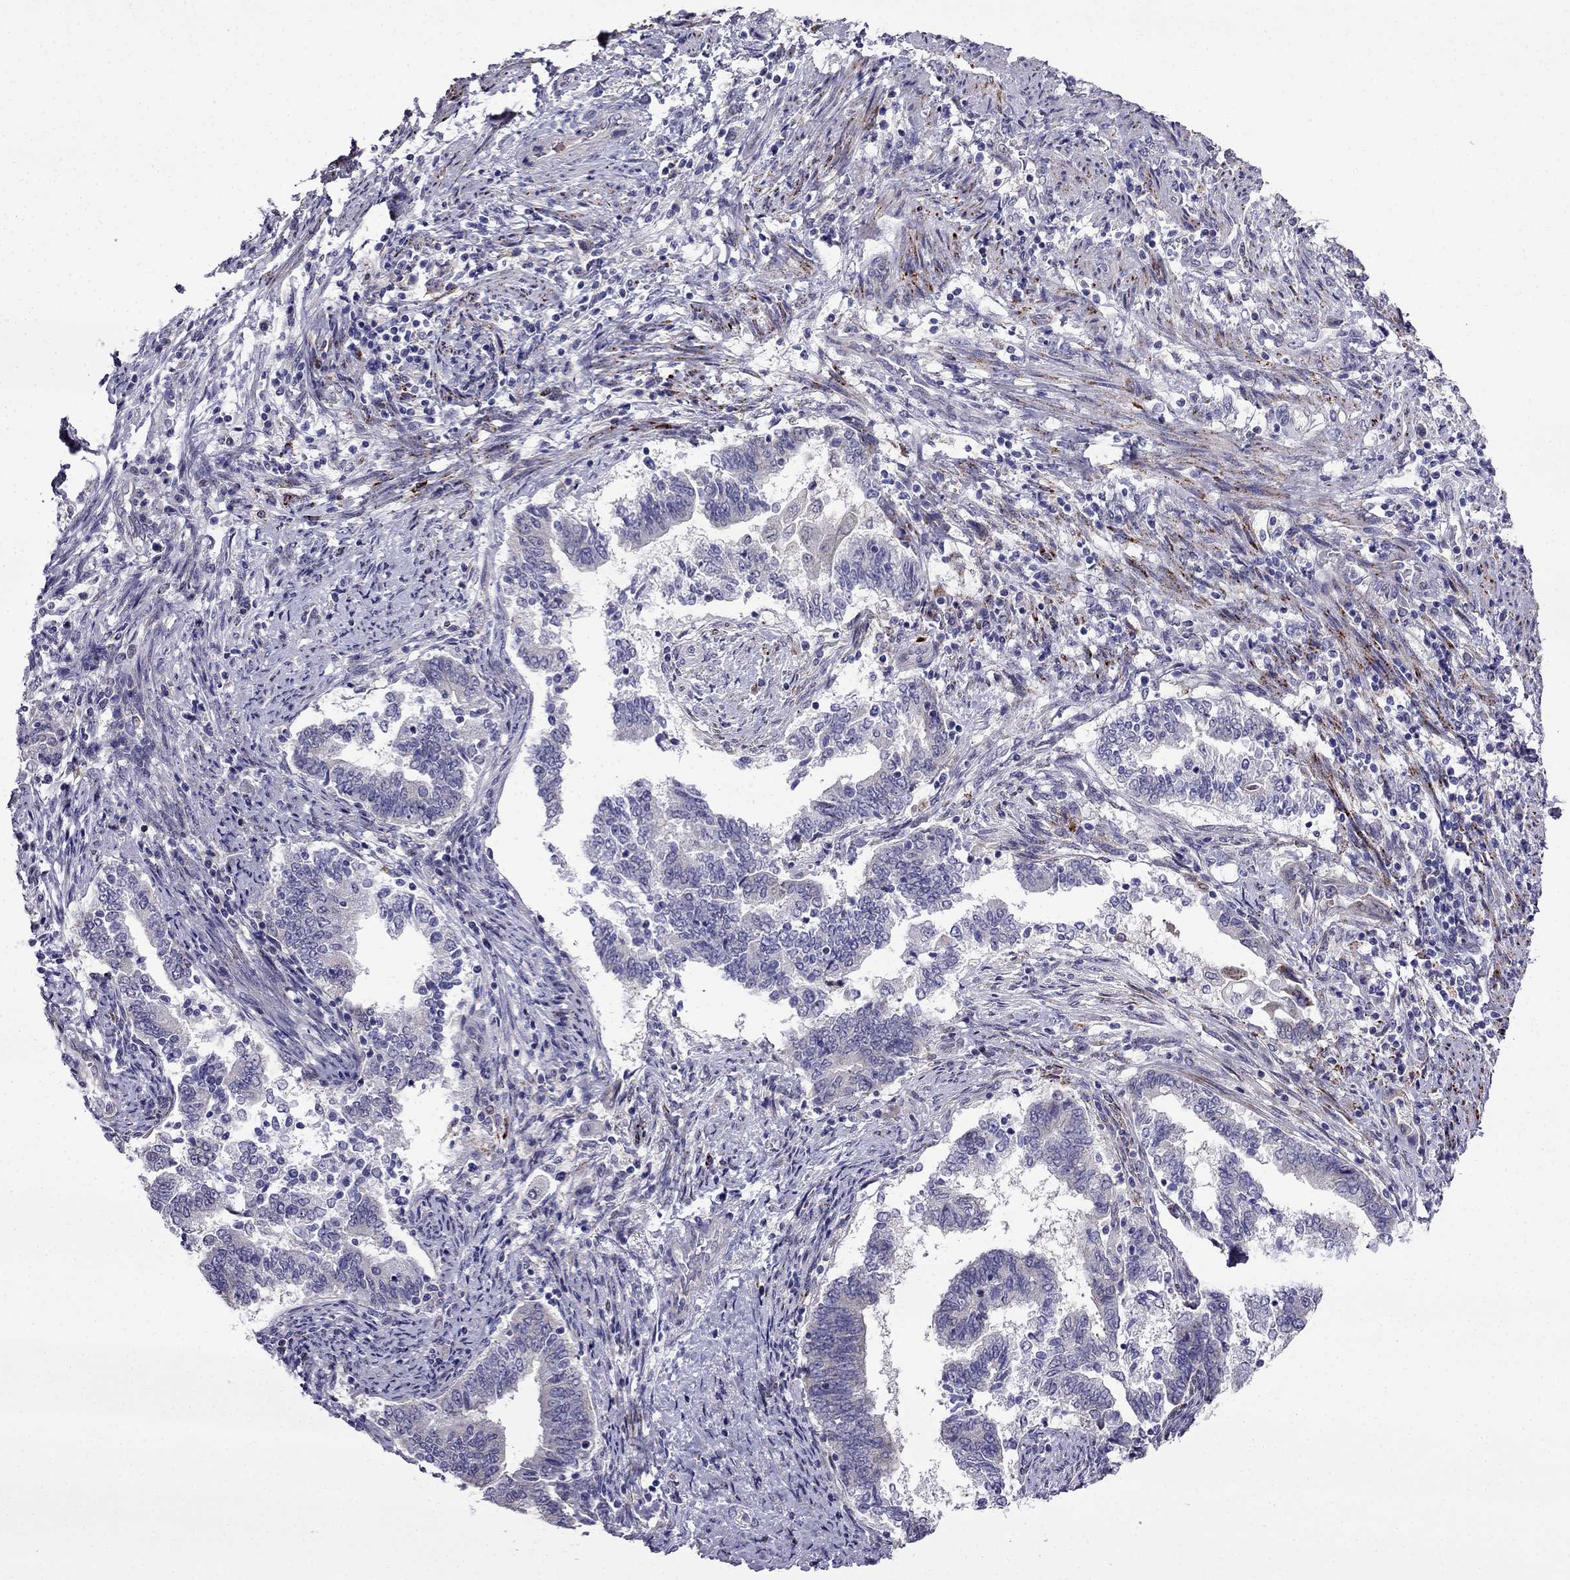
{"staining": {"intensity": "negative", "quantity": "none", "location": "none"}, "tissue": "endometrial cancer", "cell_type": "Tumor cells", "image_type": "cancer", "snomed": [{"axis": "morphology", "description": "Adenocarcinoma, NOS"}, {"axis": "topography", "description": "Endometrium"}], "caption": "The immunohistochemistry (IHC) micrograph has no significant staining in tumor cells of endometrial cancer tissue.", "gene": "PI16", "patient": {"sex": "female", "age": 65}}